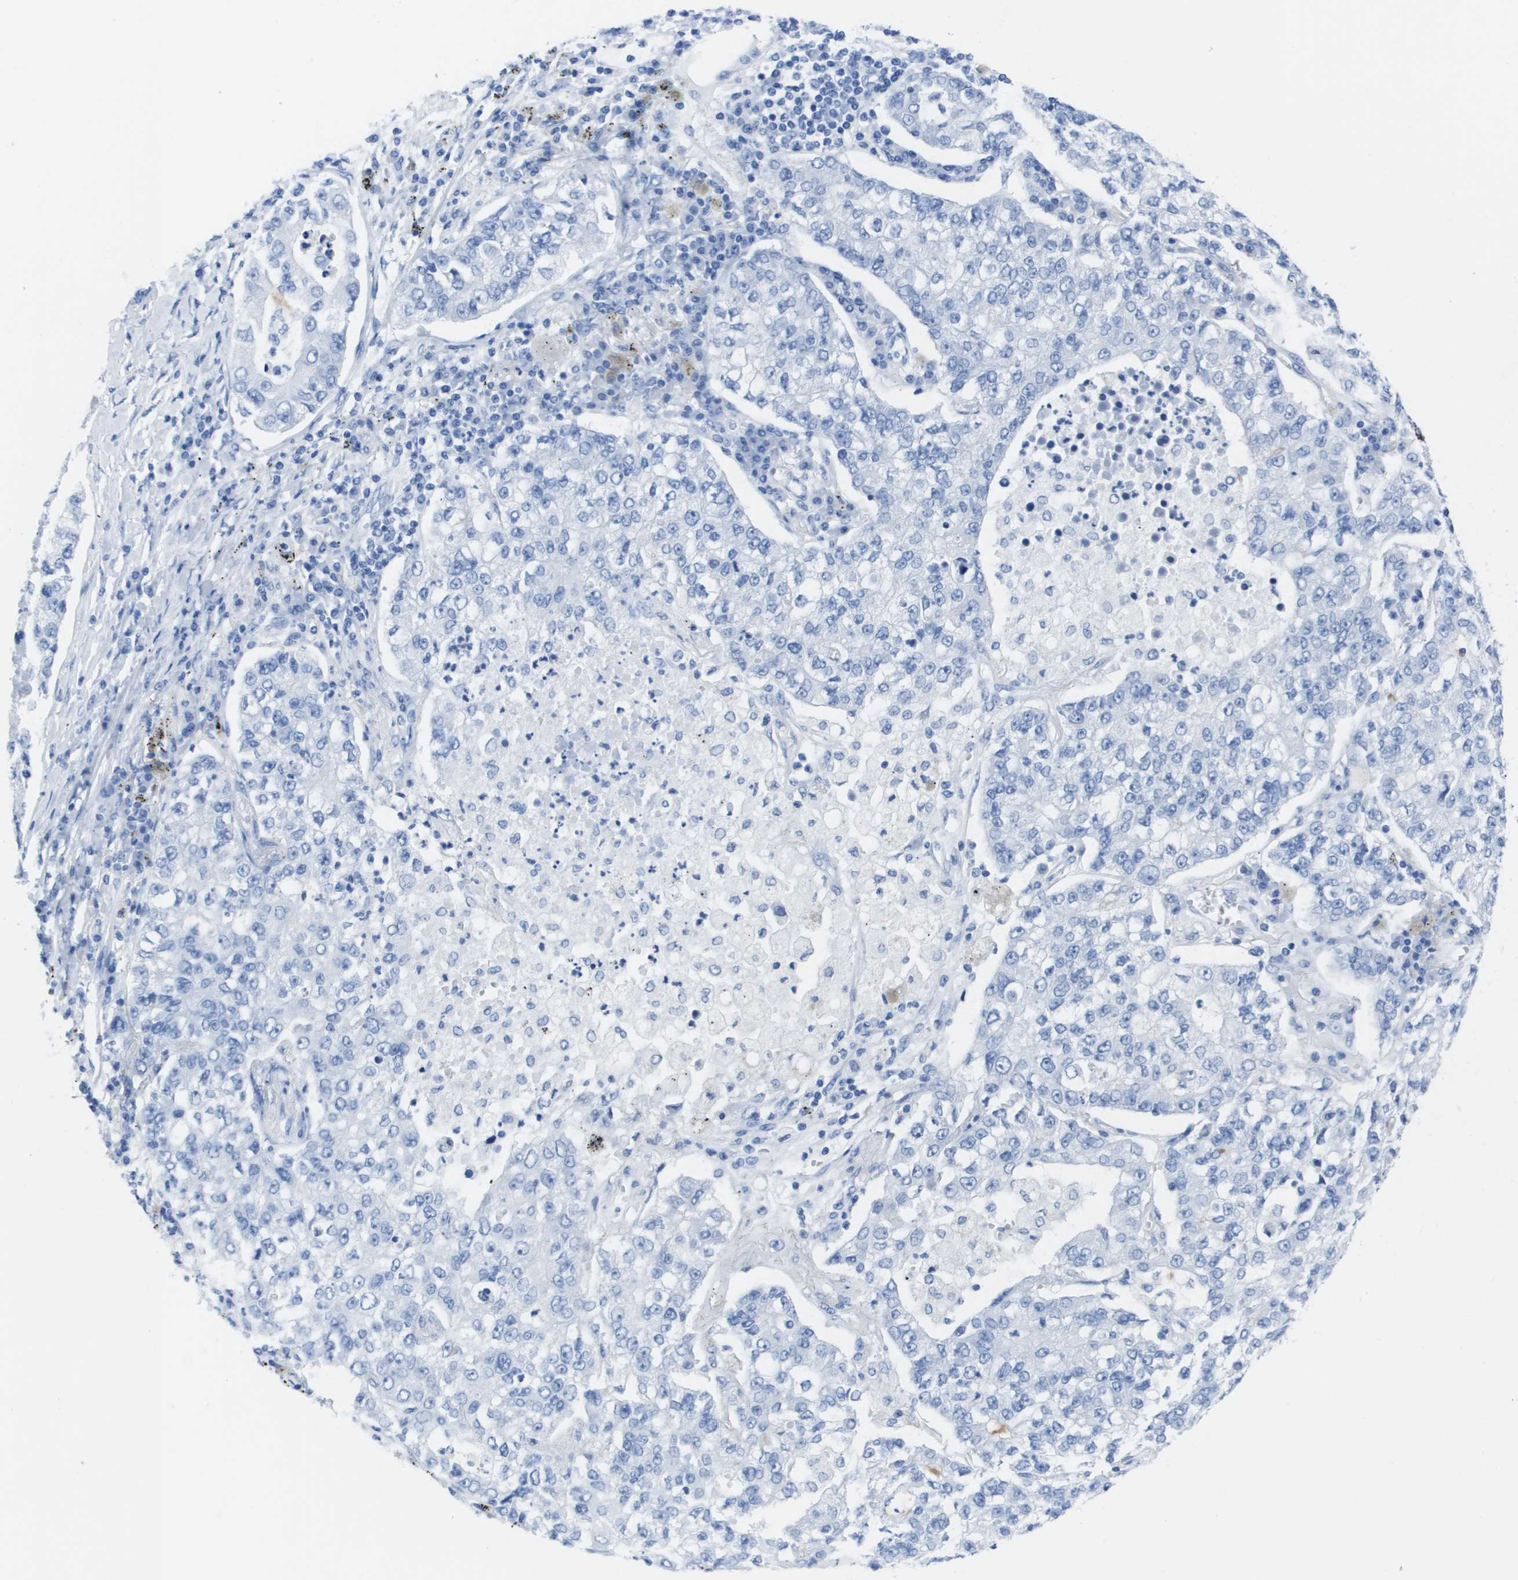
{"staining": {"intensity": "negative", "quantity": "none", "location": "none"}, "tissue": "lung cancer", "cell_type": "Tumor cells", "image_type": "cancer", "snomed": [{"axis": "morphology", "description": "Adenocarcinoma, NOS"}, {"axis": "topography", "description": "Lung"}], "caption": "Immunohistochemistry (IHC) histopathology image of neoplastic tissue: lung cancer (adenocarcinoma) stained with DAB (3,3'-diaminobenzidine) demonstrates no significant protein positivity in tumor cells.", "gene": "KCNA3", "patient": {"sex": "male", "age": 49}}